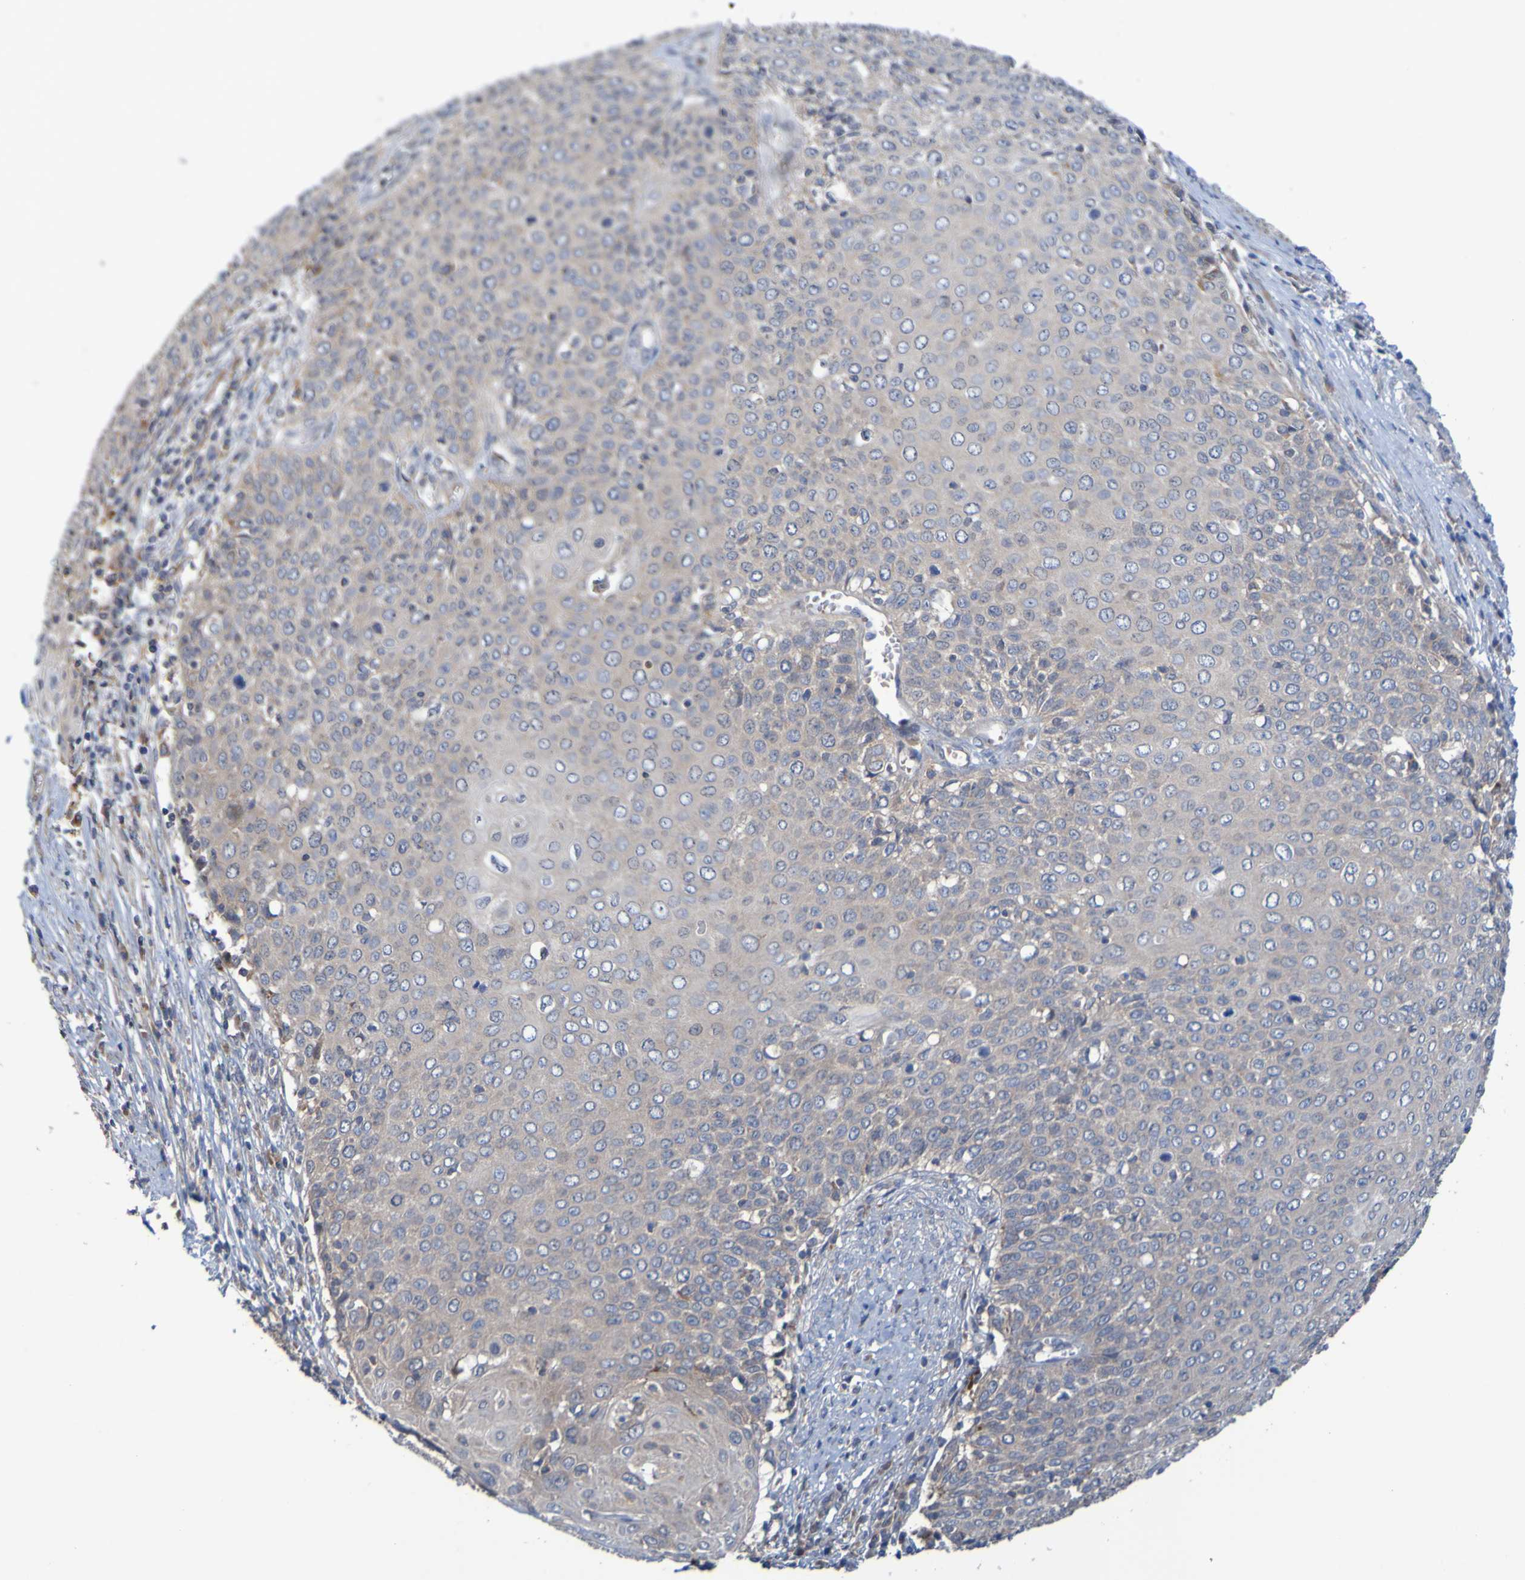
{"staining": {"intensity": "weak", "quantity": ">75%", "location": "cytoplasmic/membranous"}, "tissue": "cervical cancer", "cell_type": "Tumor cells", "image_type": "cancer", "snomed": [{"axis": "morphology", "description": "Squamous cell carcinoma, NOS"}, {"axis": "topography", "description": "Cervix"}], "caption": "This image shows IHC staining of human squamous cell carcinoma (cervical), with low weak cytoplasmic/membranous expression in approximately >75% of tumor cells.", "gene": "SDK1", "patient": {"sex": "female", "age": 39}}